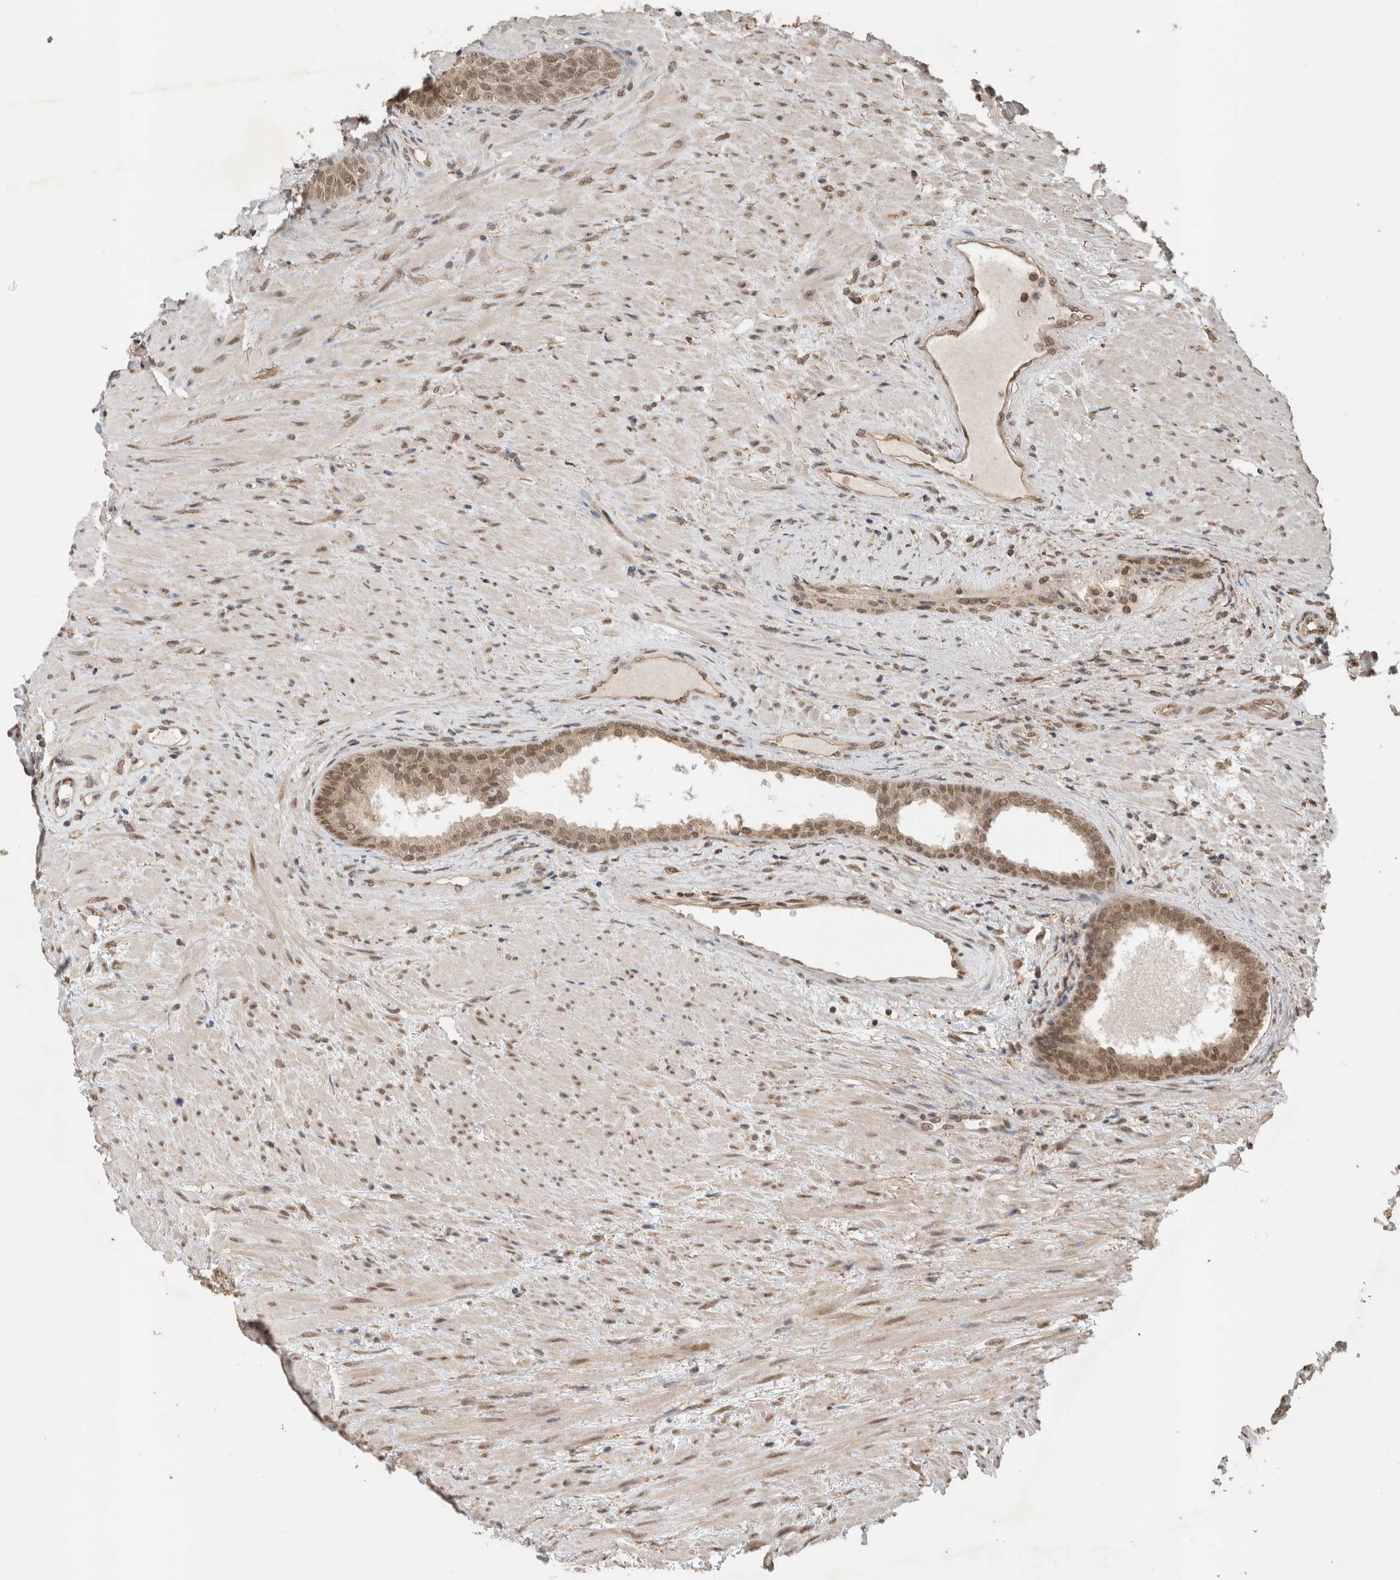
{"staining": {"intensity": "moderate", "quantity": ">75%", "location": "cytoplasmic/membranous,nuclear"}, "tissue": "prostate", "cell_type": "Glandular cells", "image_type": "normal", "snomed": [{"axis": "morphology", "description": "Normal tissue, NOS"}, {"axis": "topography", "description": "Prostate"}], "caption": "Immunohistochemical staining of benign human prostate exhibits moderate cytoplasmic/membranous,nuclear protein staining in approximately >75% of glandular cells. (Brightfield microscopy of DAB IHC at high magnification).", "gene": "C1orf21", "patient": {"sex": "male", "age": 76}}